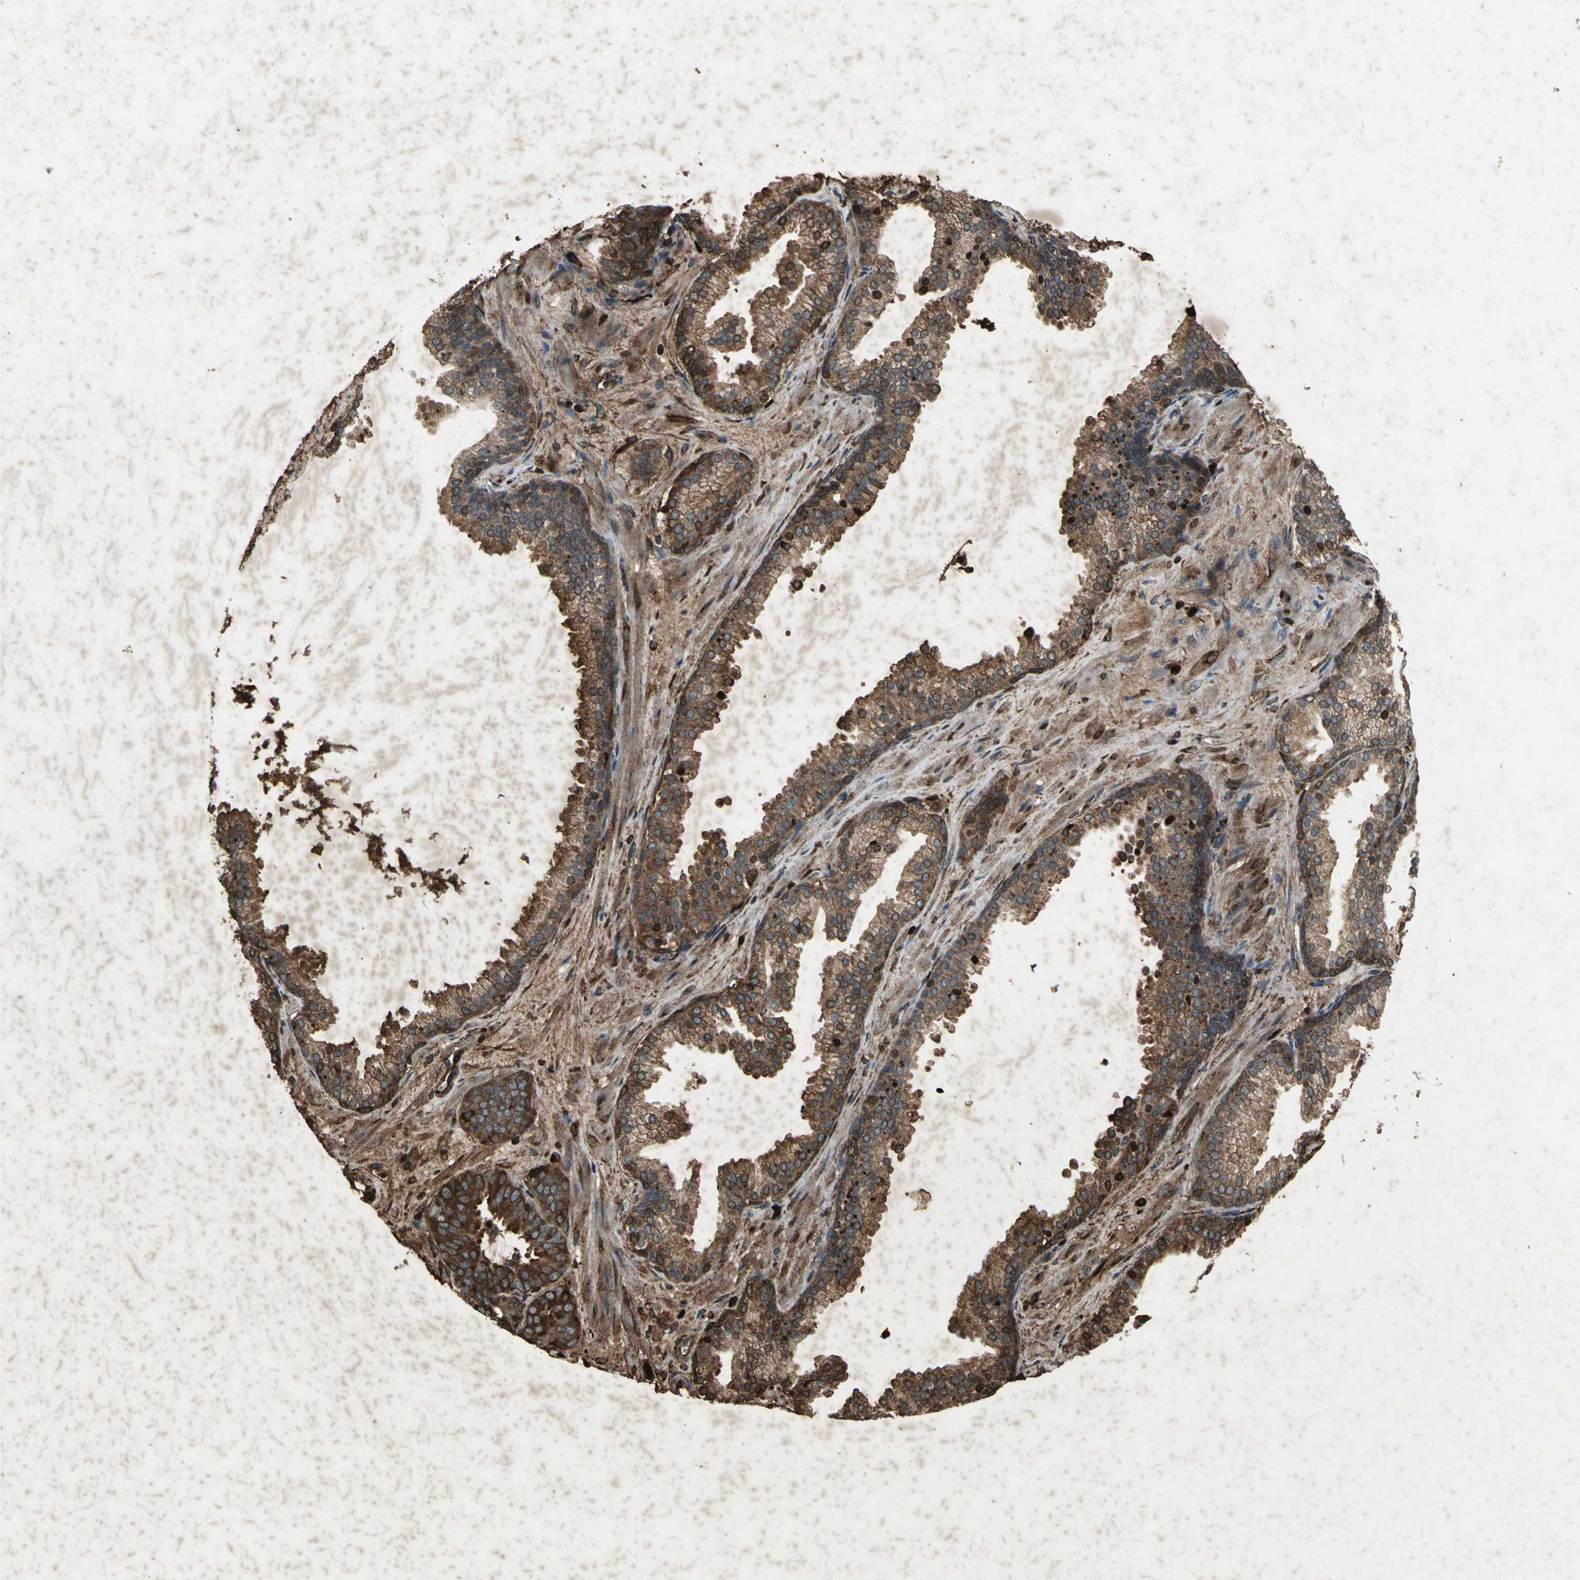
{"staining": {"intensity": "strong", "quantity": ">75%", "location": "cytoplasmic/membranous,nuclear"}, "tissue": "prostate cancer", "cell_type": "Tumor cells", "image_type": "cancer", "snomed": [{"axis": "morphology", "description": "Adenocarcinoma, Low grade"}, {"axis": "topography", "description": "Prostate"}], "caption": "An image showing strong cytoplasmic/membranous and nuclear positivity in about >75% of tumor cells in prostate low-grade adenocarcinoma, as visualized by brown immunohistochemical staining.", "gene": "SEPTIN4", "patient": {"sex": "male", "age": 57}}